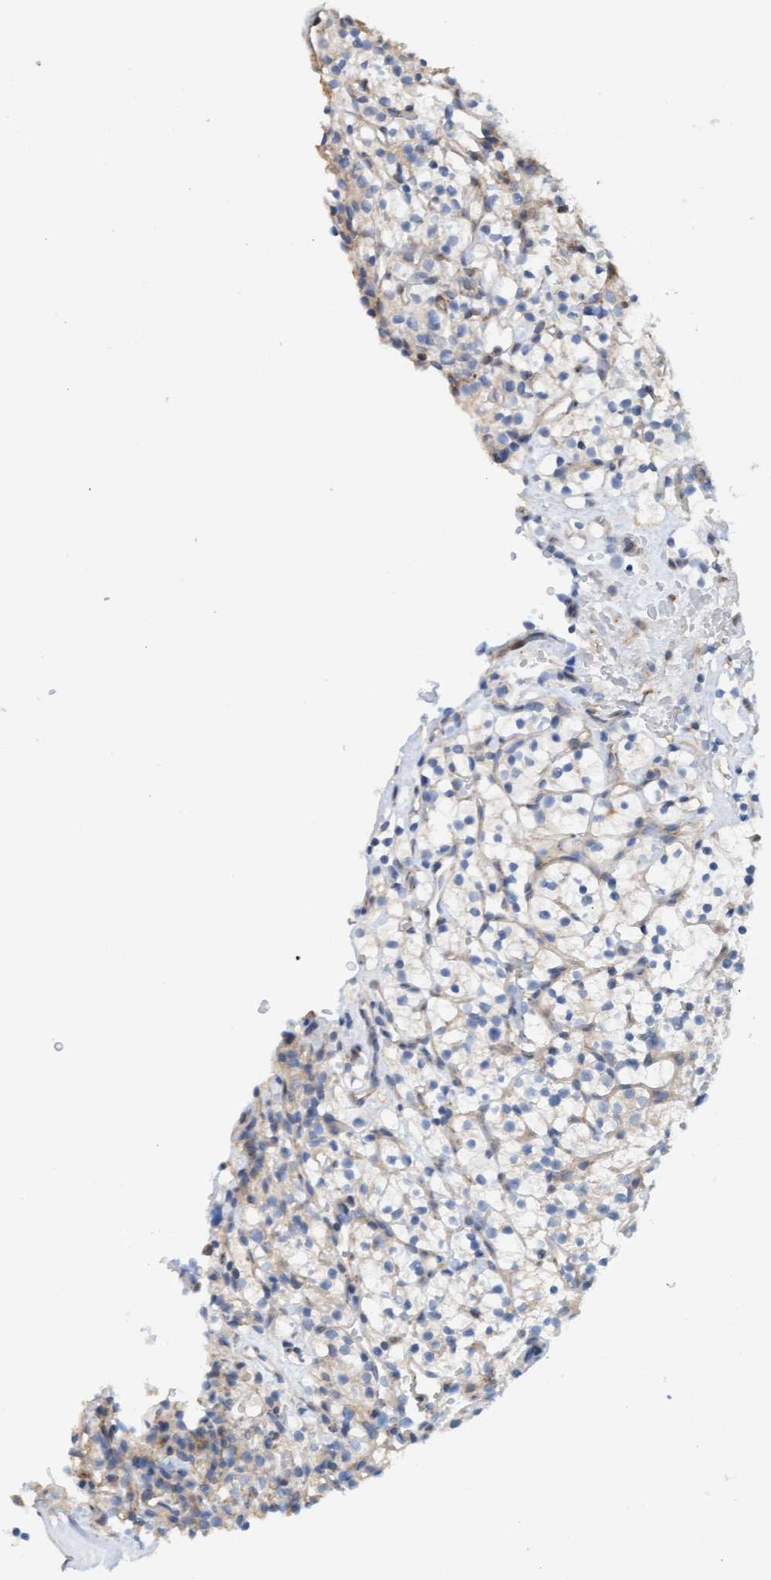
{"staining": {"intensity": "negative", "quantity": "none", "location": "none"}, "tissue": "renal cancer", "cell_type": "Tumor cells", "image_type": "cancer", "snomed": [{"axis": "morphology", "description": "Adenocarcinoma, NOS"}, {"axis": "topography", "description": "Kidney"}], "caption": "This is an immunohistochemistry (IHC) image of human renal cancer. There is no staining in tumor cells.", "gene": "MMP8", "patient": {"sex": "female", "age": 57}}